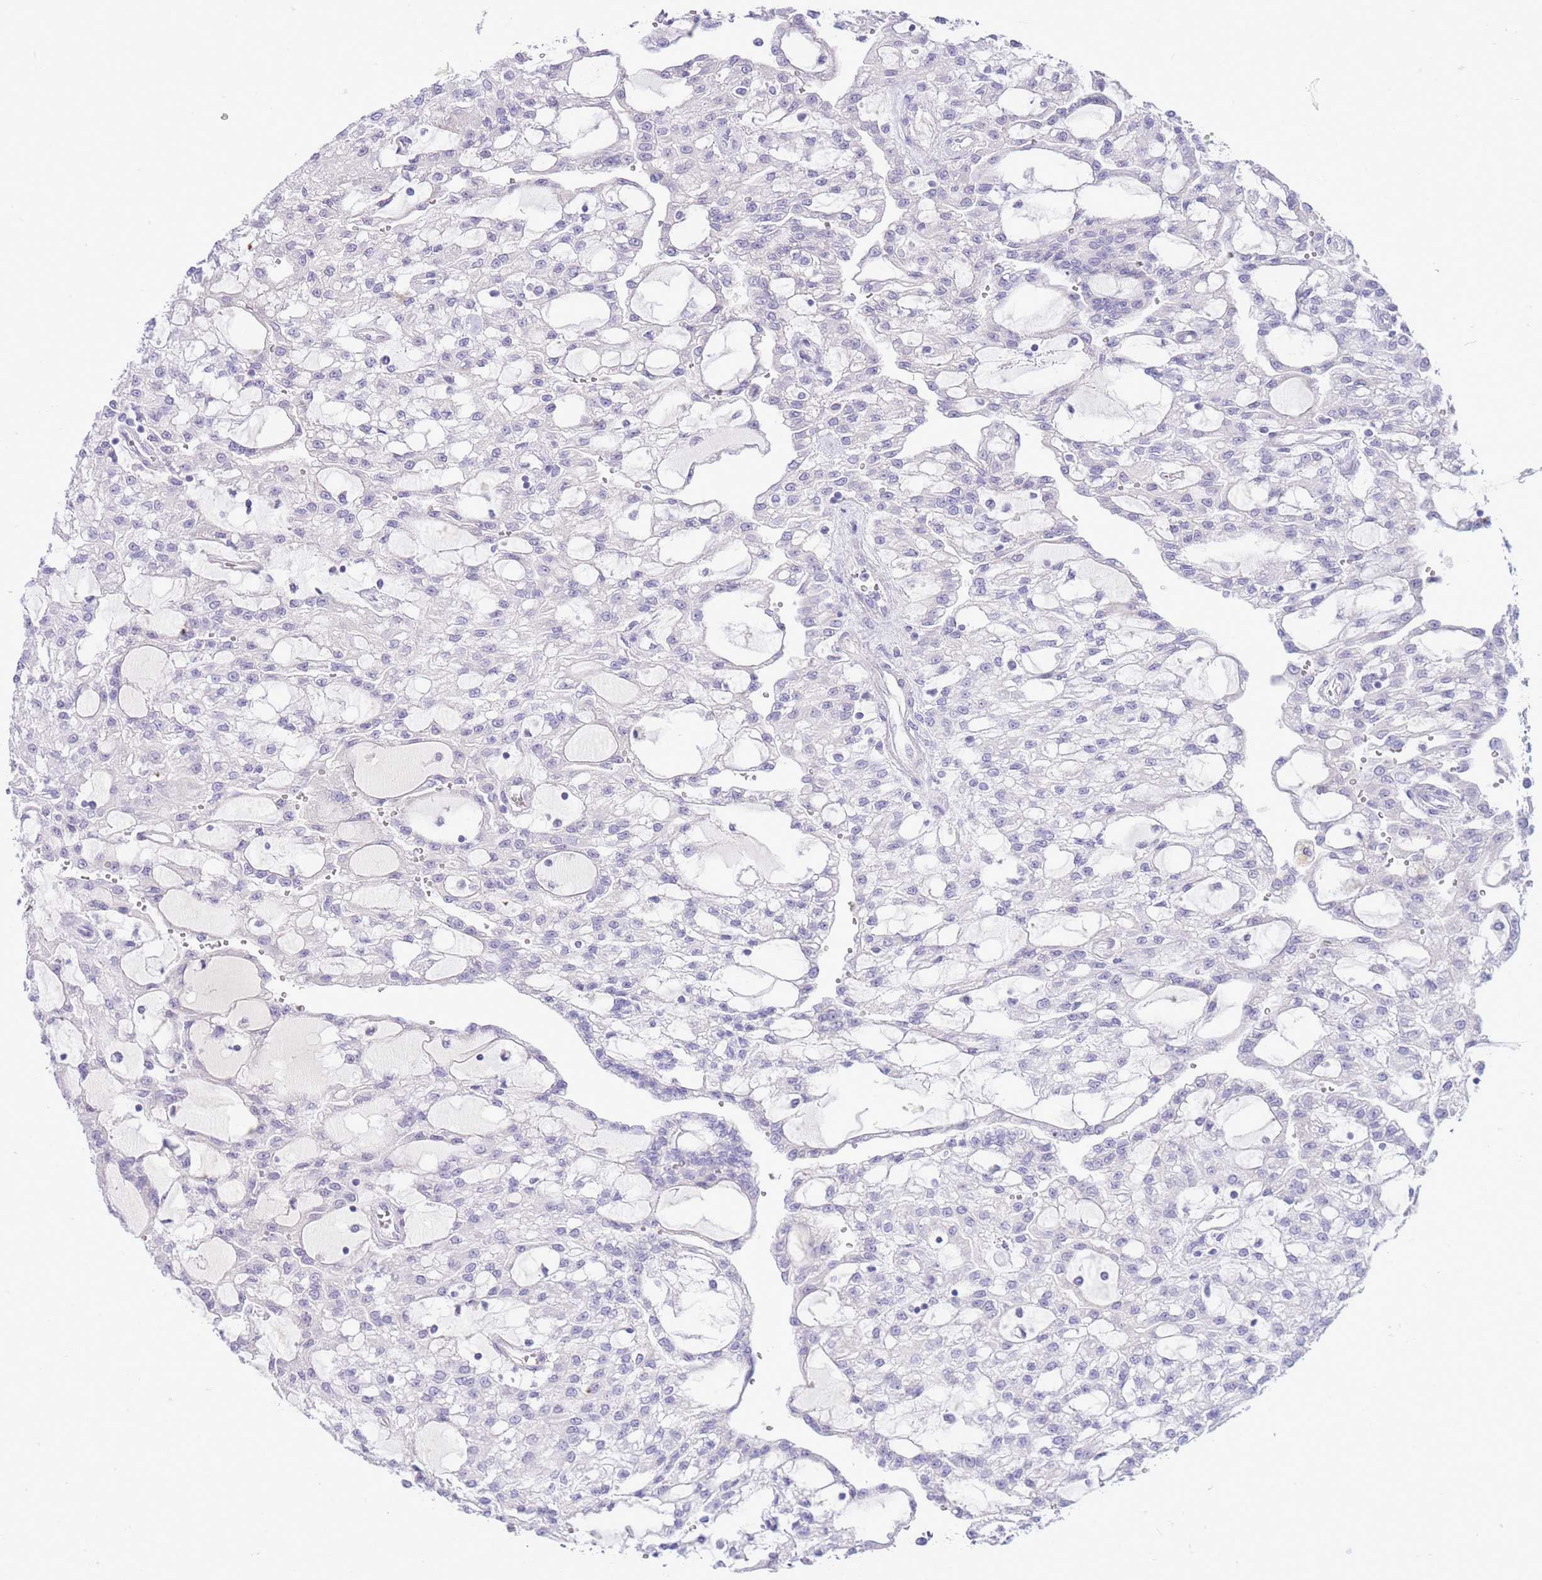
{"staining": {"intensity": "negative", "quantity": "none", "location": "none"}, "tissue": "renal cancer", "cell_type": "Tumor cells", "image_type": "cancer", "snomed": [{"axis": "morphology", "description": "Adenocarcinoma, NOS"}, {"axis": "topography", "description": "Kidney"}], "caption": "The immunohistochemistry histopathology image has no significant positivity in tumor cells of renal cancer tissue. (DAB immunohistochemistry (IHC) with hematoxylin counter stain).", "gene": "ASAP3", "patient": {"sex": "male", "age": 63}}